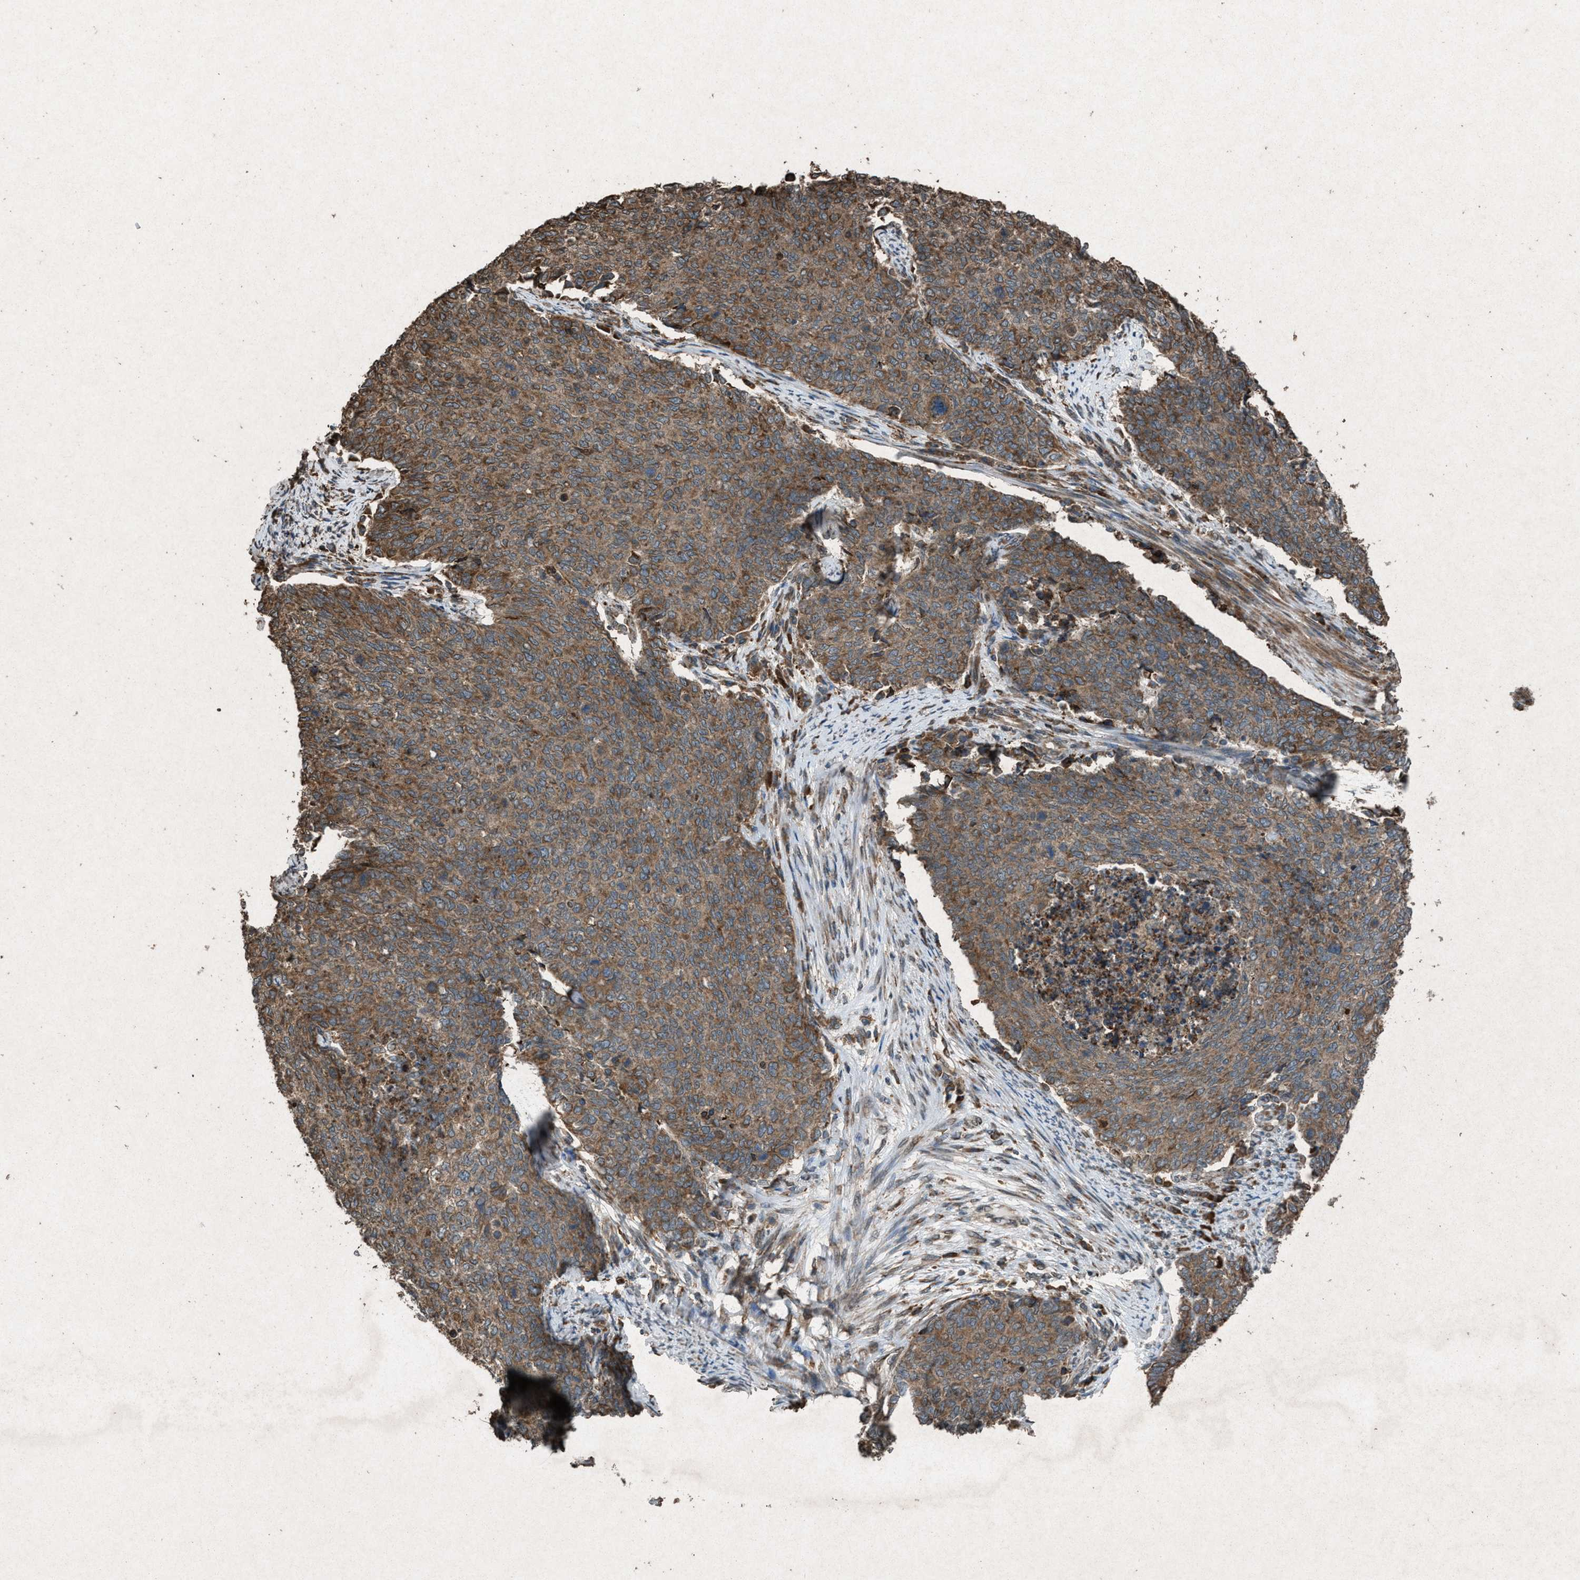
{"staining": {"intensity": "moderate", "quantity": ">75%", "location": "cytoplasmic/membranous"}, "tissue": "cervical cancer", "cell_type": "Tumor cells", "image_type": "cancer", "snomed": [{"axis": "morphology", "description": "Squamous cell carcinoma, NOS"}, {"axis": "topography", "description": "Cervix"}], "caption": "Protein expression analysis of human cervical cancer (squamous cell carcinoma) reveals moderate cytoplasmic/membranous positivity in about >75% of tumor cells.", "gene": "CALR", "patient": {"sex": "female", "age": 63}}